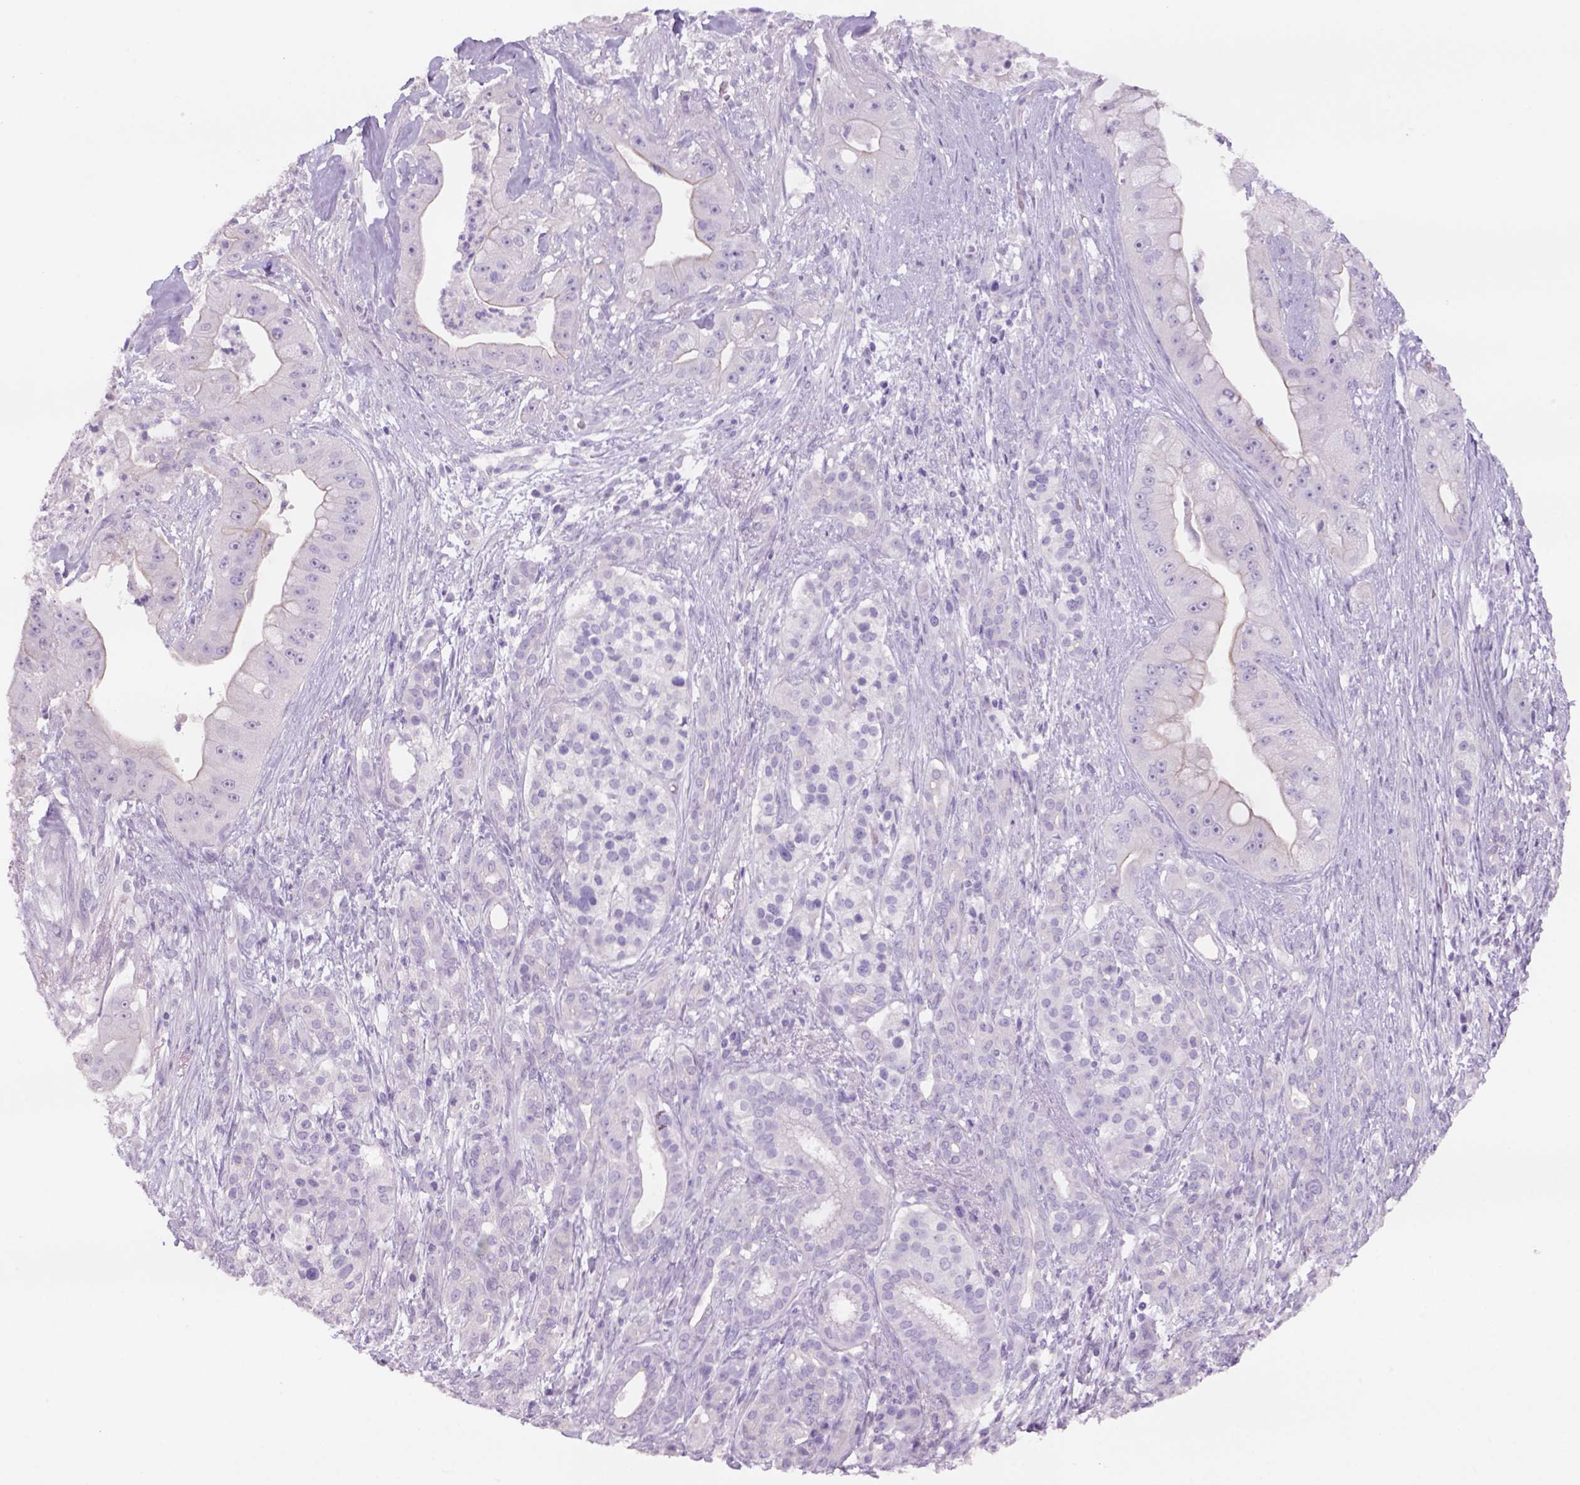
{"staining": {"intensity": "negative", "quantity": "none", "location": "none"}, "tissue": "pancreatic cancer", "cell_type": "Tumor cells", "image_type": "cancer", "snomed": [{"axis": "morphology", "description": "Normal tissue, NOS"}, {"axis": "morphology", "description": "Inflammation, NOS"}, {"axis": "morphology", "description": "Adenocarcinoma, NOS"}, {"axis": "topography", "description": "Pancreas"}], "caption": "A micrograph of human adenocarcinoma (pancreatic) is negative for staining in tumor cells.", "gene": "TENM4", "patient": {"sex": "male", "age": 57}}